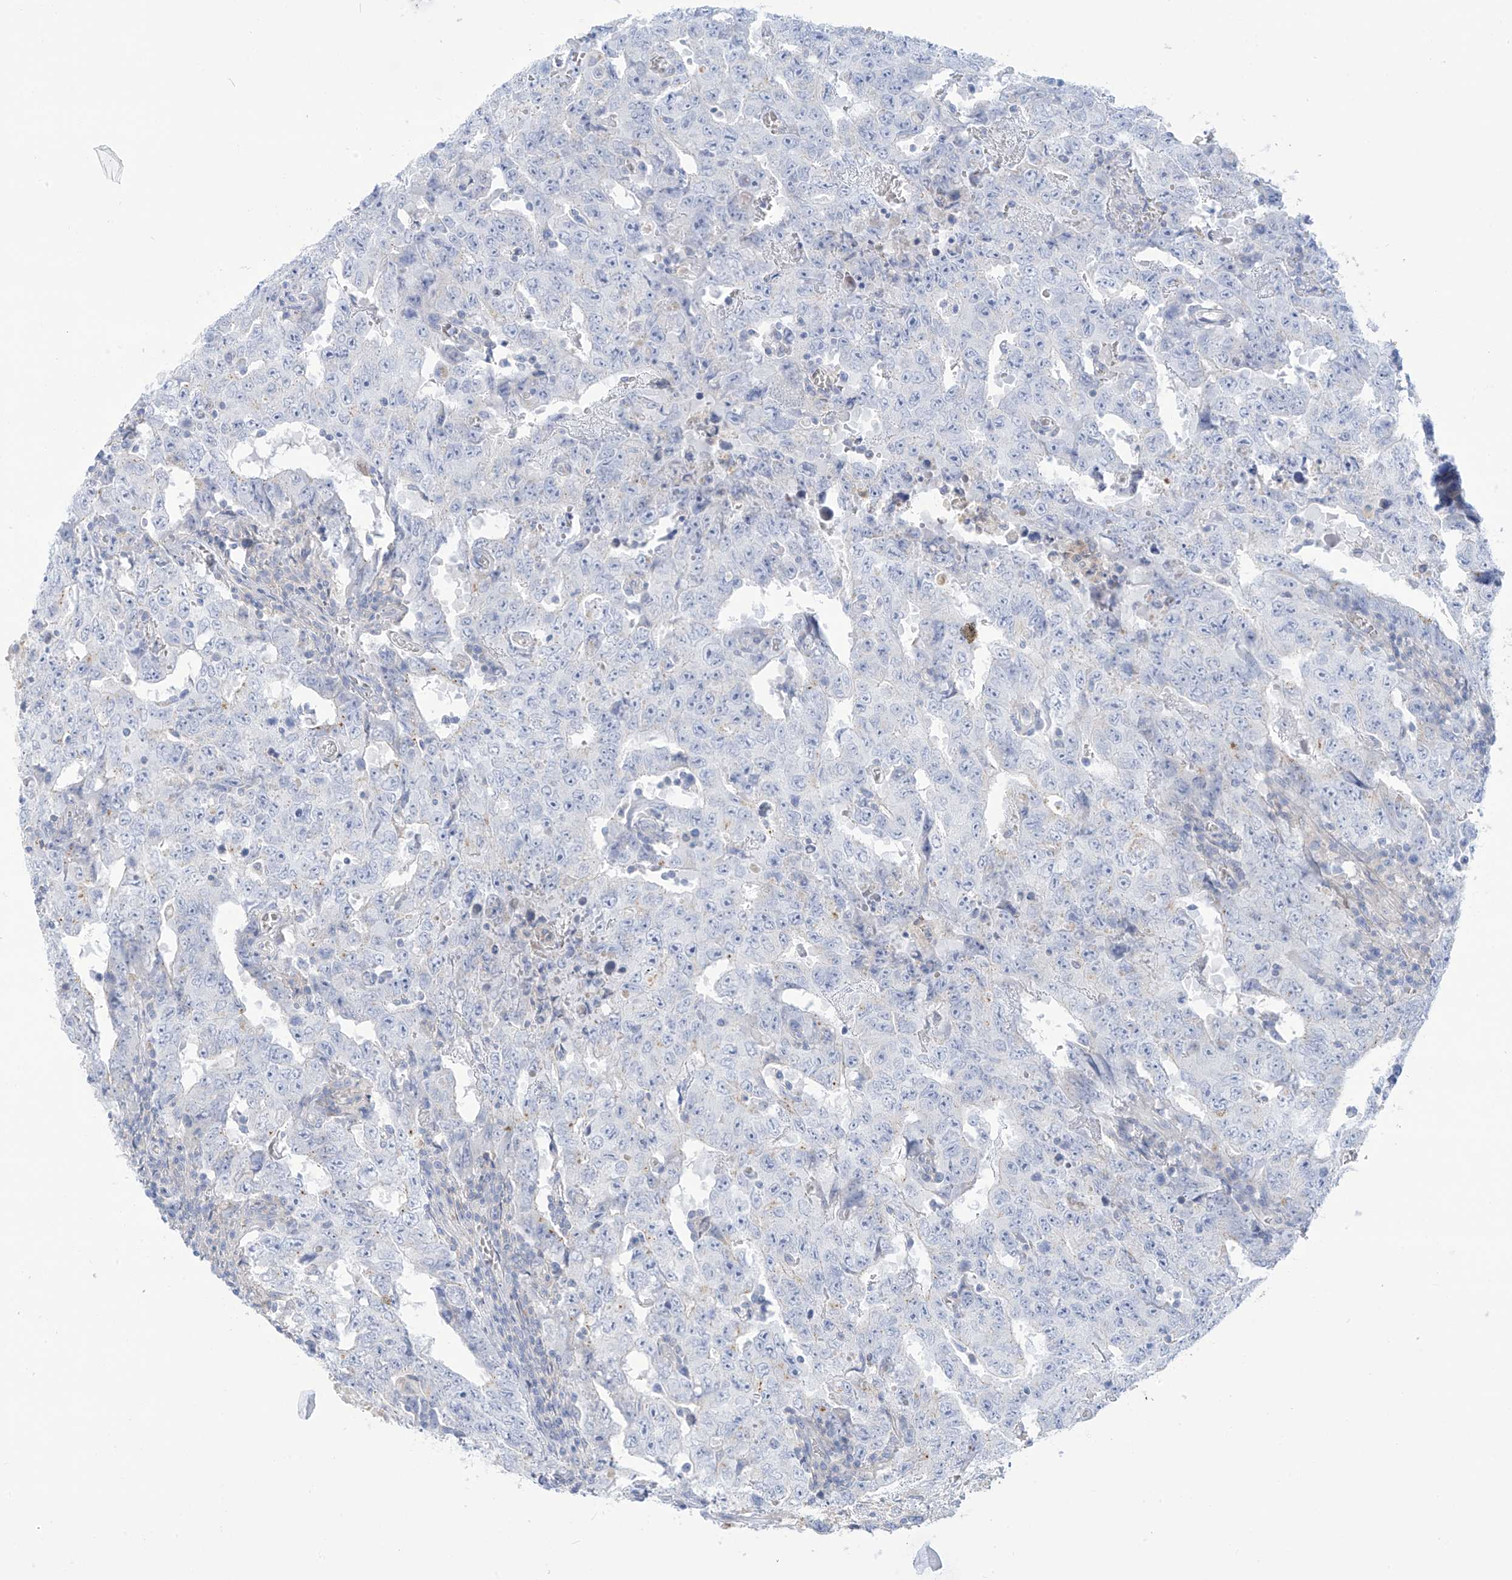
{"staining": {"intensity": "negative", "quantity": "none", "location": "none"}, "tissue": "testis cancer", "cell_type": "Tumor cells", "image_type": "cancer", "snomed": [{"axis": "morphology", "description": "Carcinoma, Embryonal, NOS"}, {"axis": "topography", "description": "Testis"}], "caption": "DAB immunohistochemical staining of human testis cancer exhibits no significant expression in tumor cells.", "gene": "FABP2", "patient": {"sex": "male", "age": 26}}